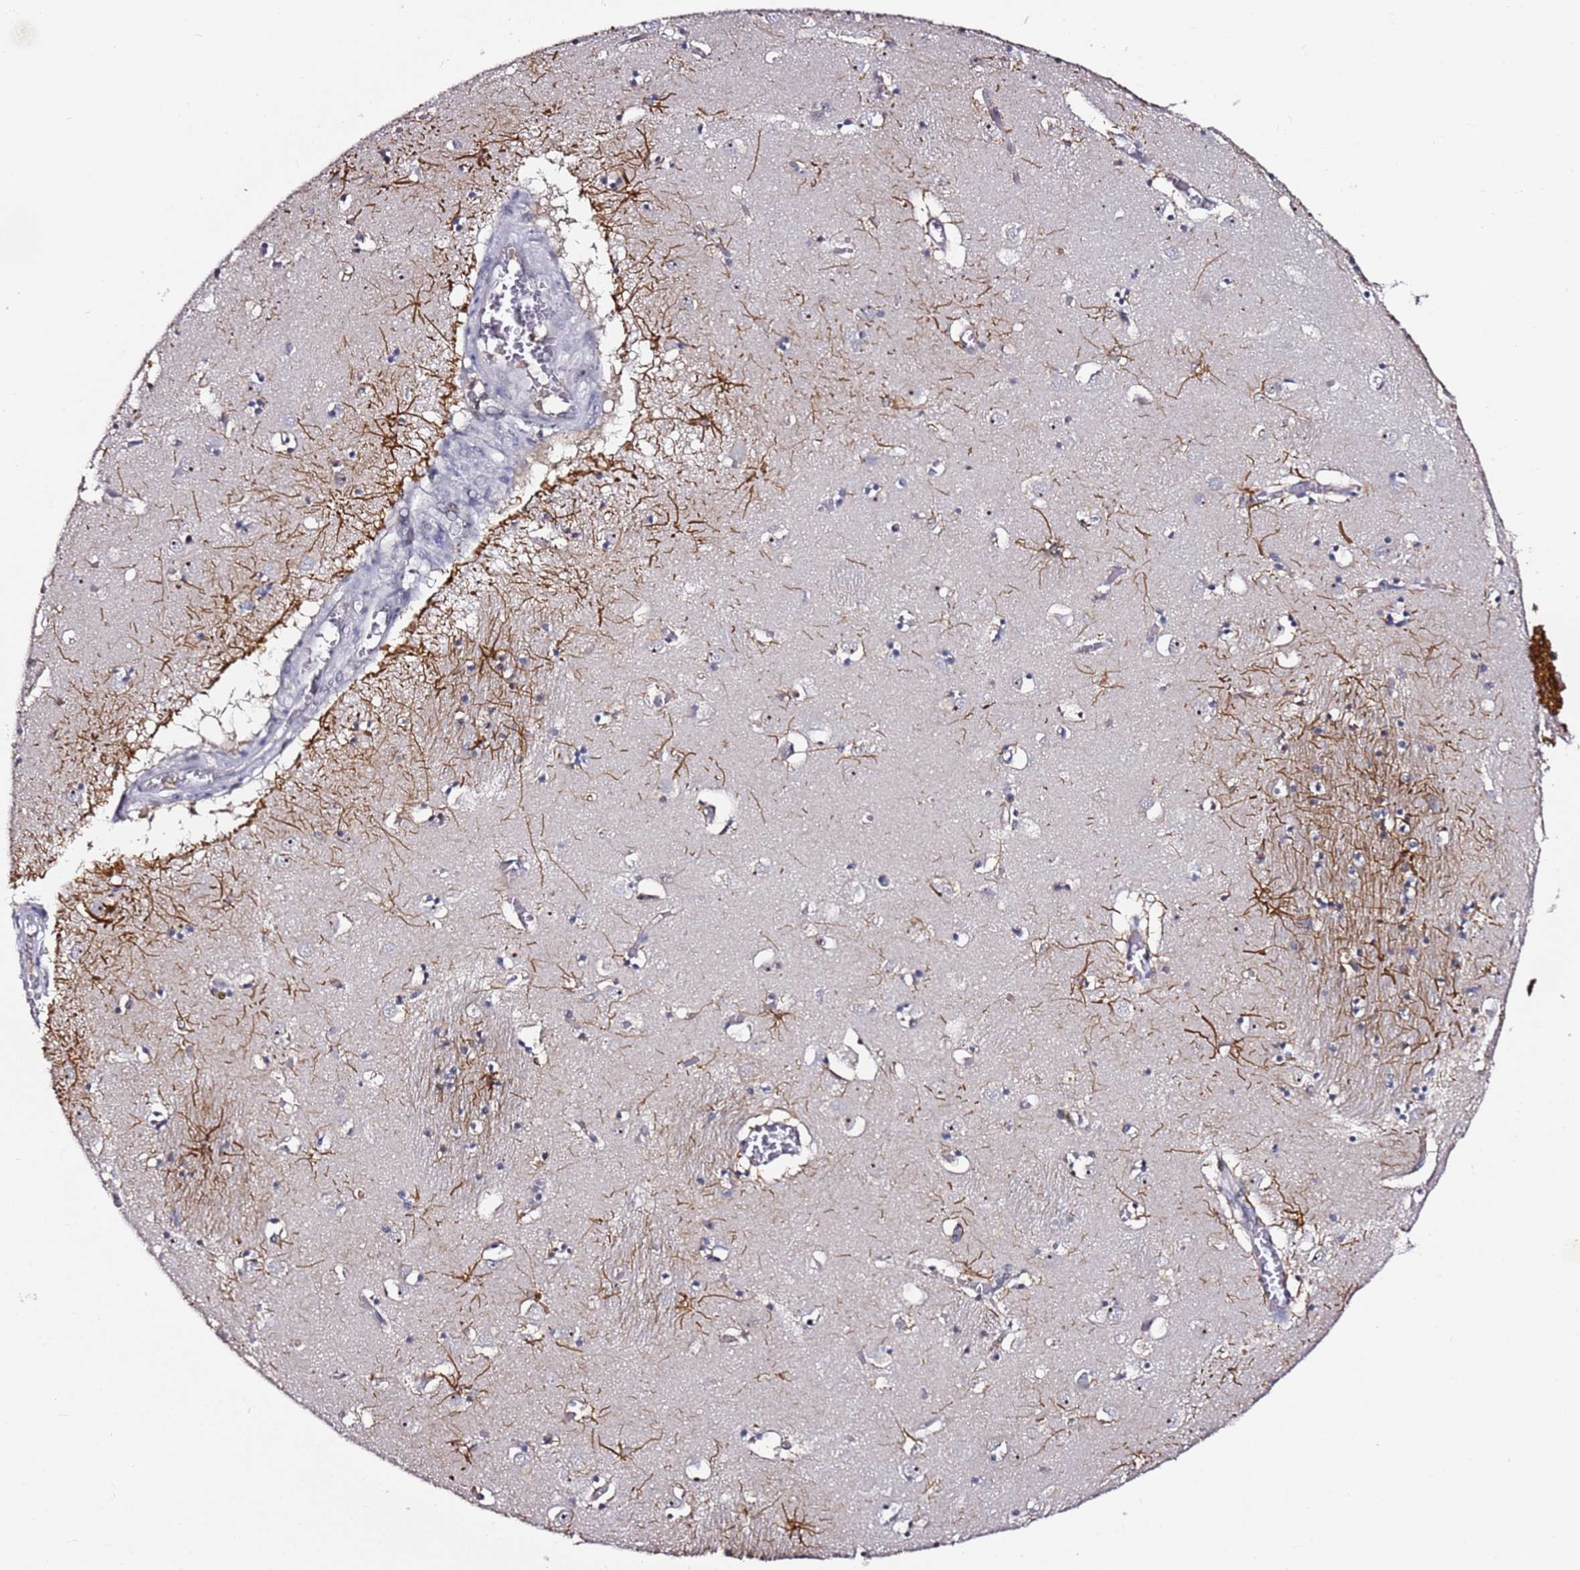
{"staining": {"intensity": "moderate", "quantity": "<25%", "location": "cytoplasmic/membranous,nuclear"}, "tissue": "caudate", "cell_type": "Glial cells", "image_type": "normal", "snomed": [{"axis": "morphology", "description": "Normal tissue, NOS"}, {"axis": "topography", "description": "Lateral ventricle wall"}], "caption": "Immunohistochemical staining of unremarkable human caudate reveals moderate cytoplasmic/membranous,nuclear protein expression in approximately <25% of glial cells. (Stains: DAB in brown, nuclei in blue, Microscopy: brightfield microscopy at high magnification).", "gene": "FCF1", "patient": {"sex": "male", "age": 70}}